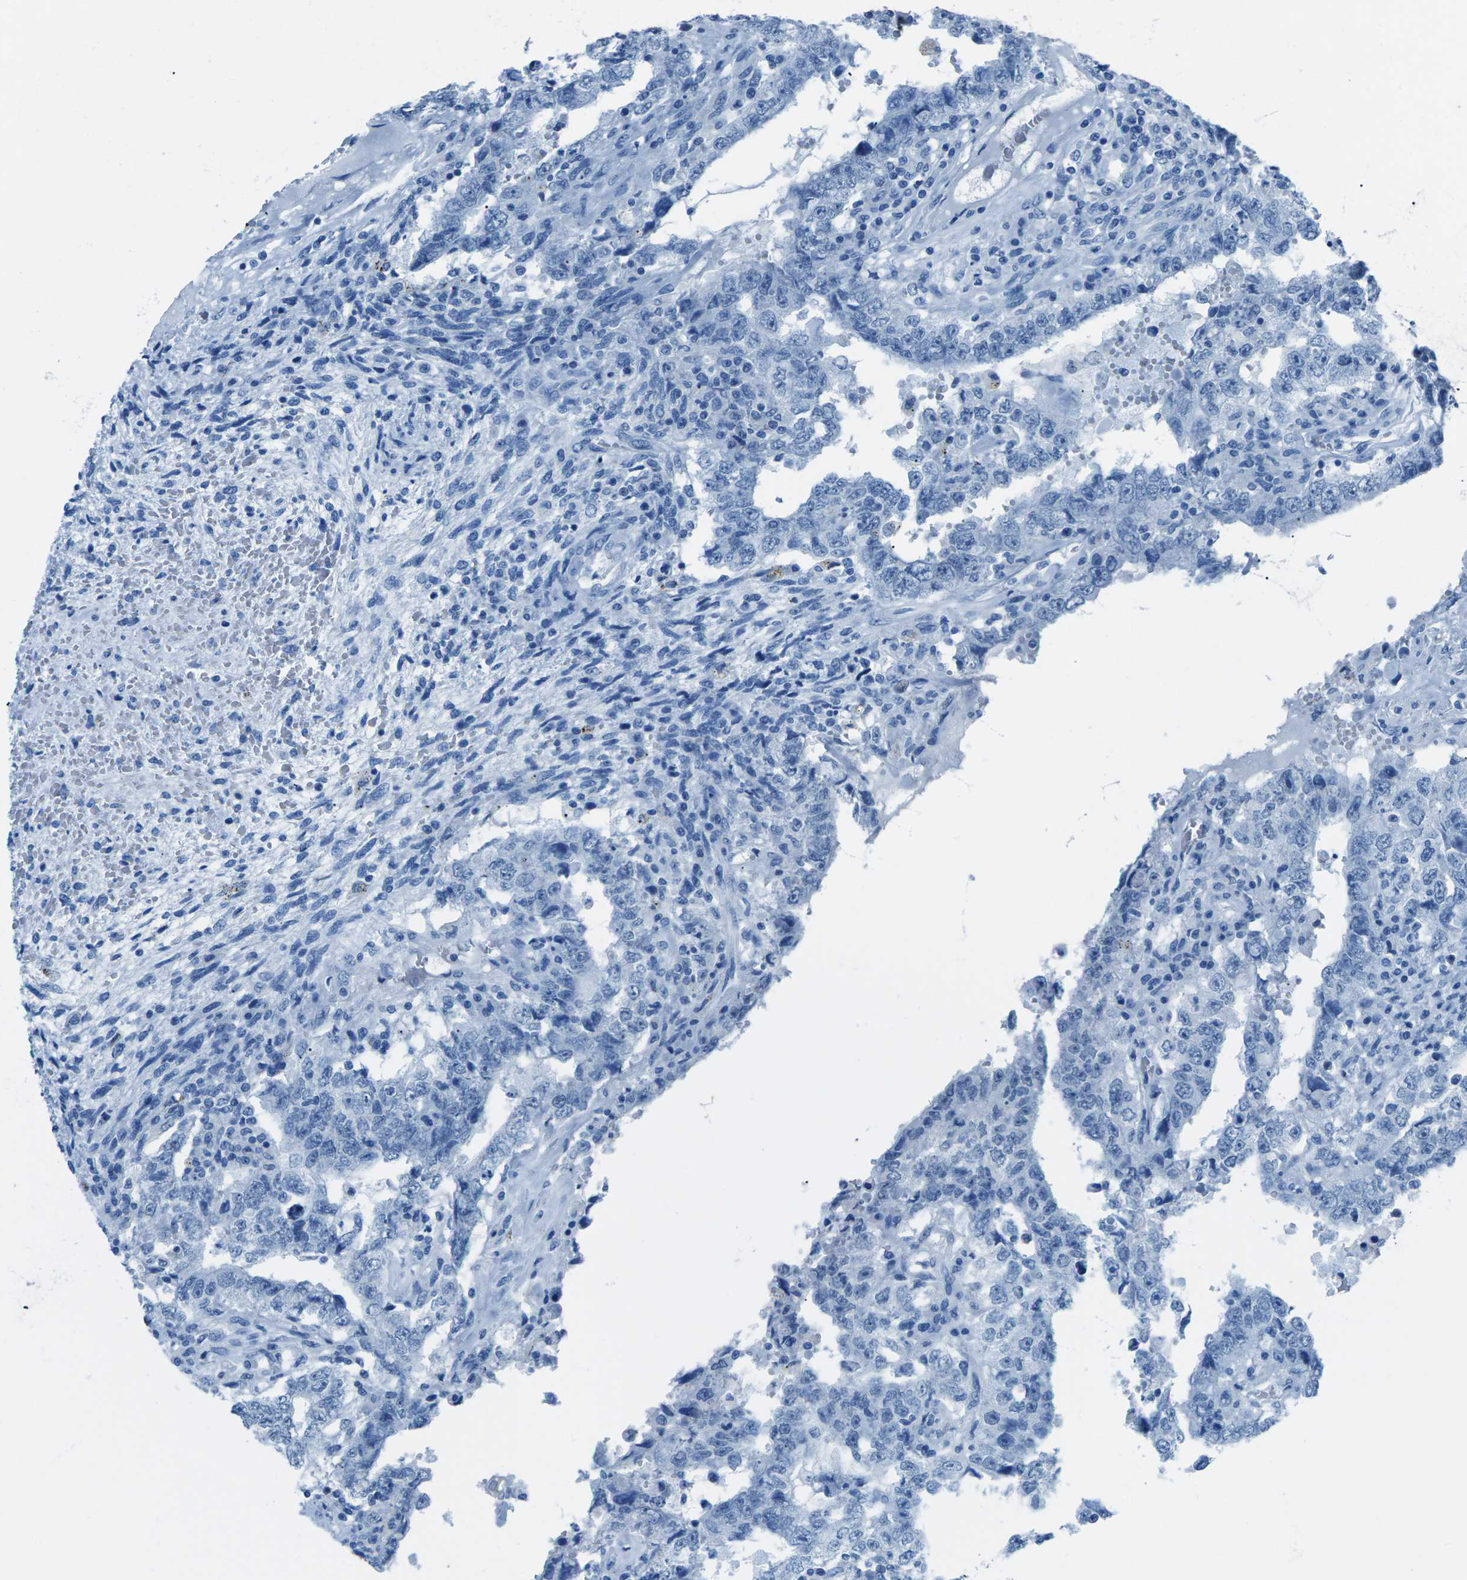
{"staining": {"intensity": "negative", "quantity": "none", "location": "none"}, "tissue": "testis cancer", "cell_type": "Tumor cells", "image_type": "cancer", "snomed": [{"axis": "morphology", "description": "Carcinoma, Embryonal, NOS"}, {"axis": "topography", "description": "Testis"}], "caption": "Tumor cells are negative for protein expression in human testis cancer (embryonal carcinoma).", "gene": "MYH8", "patient": {"sex": "male", "age": 26}}